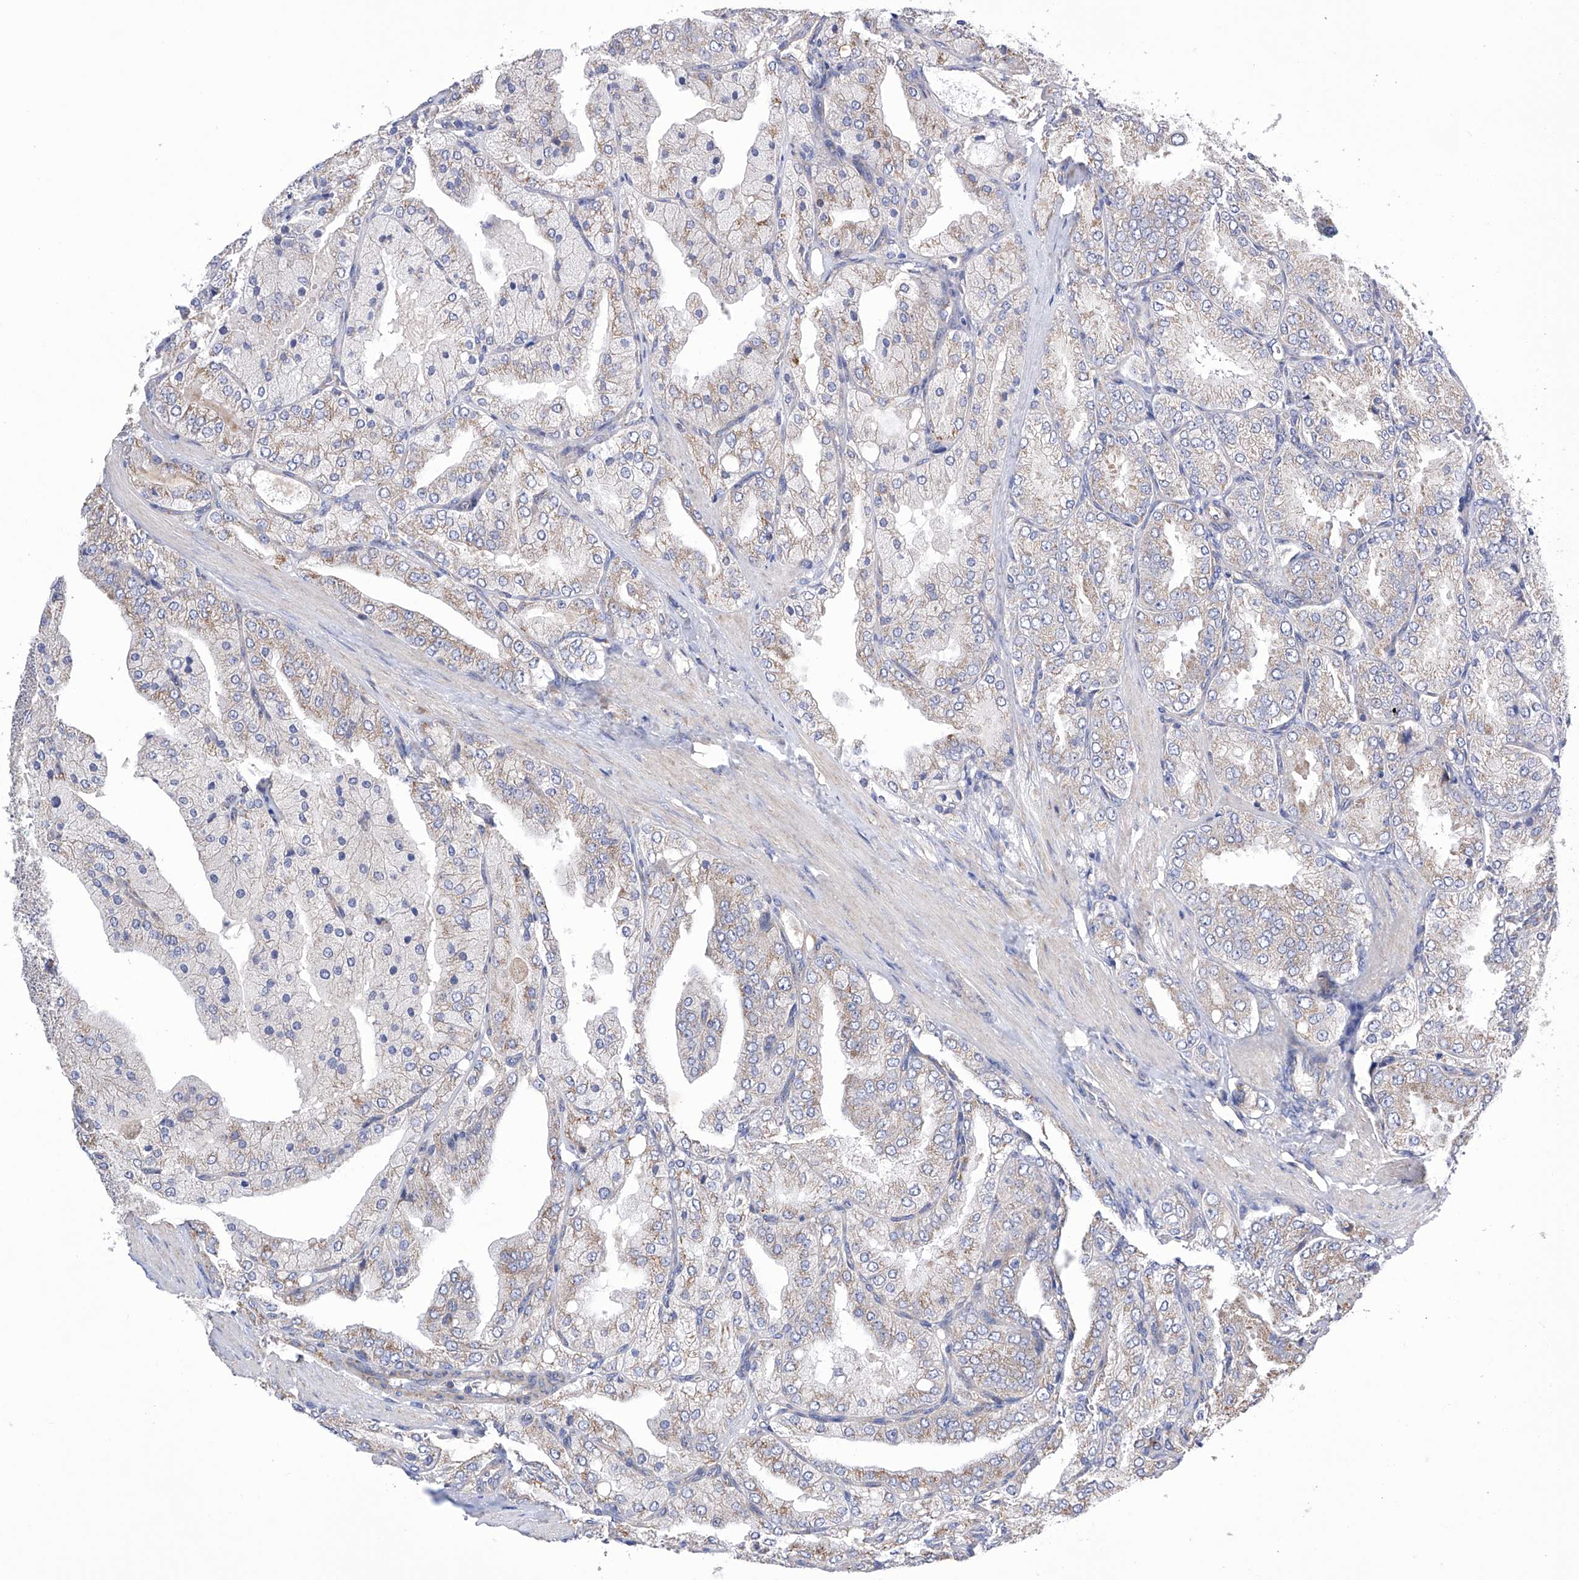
{"staining": {"intensity": "weak", "quantity": "<25%", "location": "cytoplasmic/membranous"}, "tissue": "prostate cancer", "cell_type": "Tumor cells", "image_type": "cancer", "snomed": [{"axis": "morphology", "description": "Adenocarcinoma, High grade"}, {"axis": "topography", "description": "Prostate"}], "caption": "An image of human prostate cancer is negative for staining in tumor cells. The staining was performed using DAB (3,3'-diaminobenzidine) to visualize the protein expression in brown, while the nuclei were stained in blue with hematoxylin (Magnification: 20x).", "gene": "EFCAB2", "patient": {"sex": "male", "age": 50}}